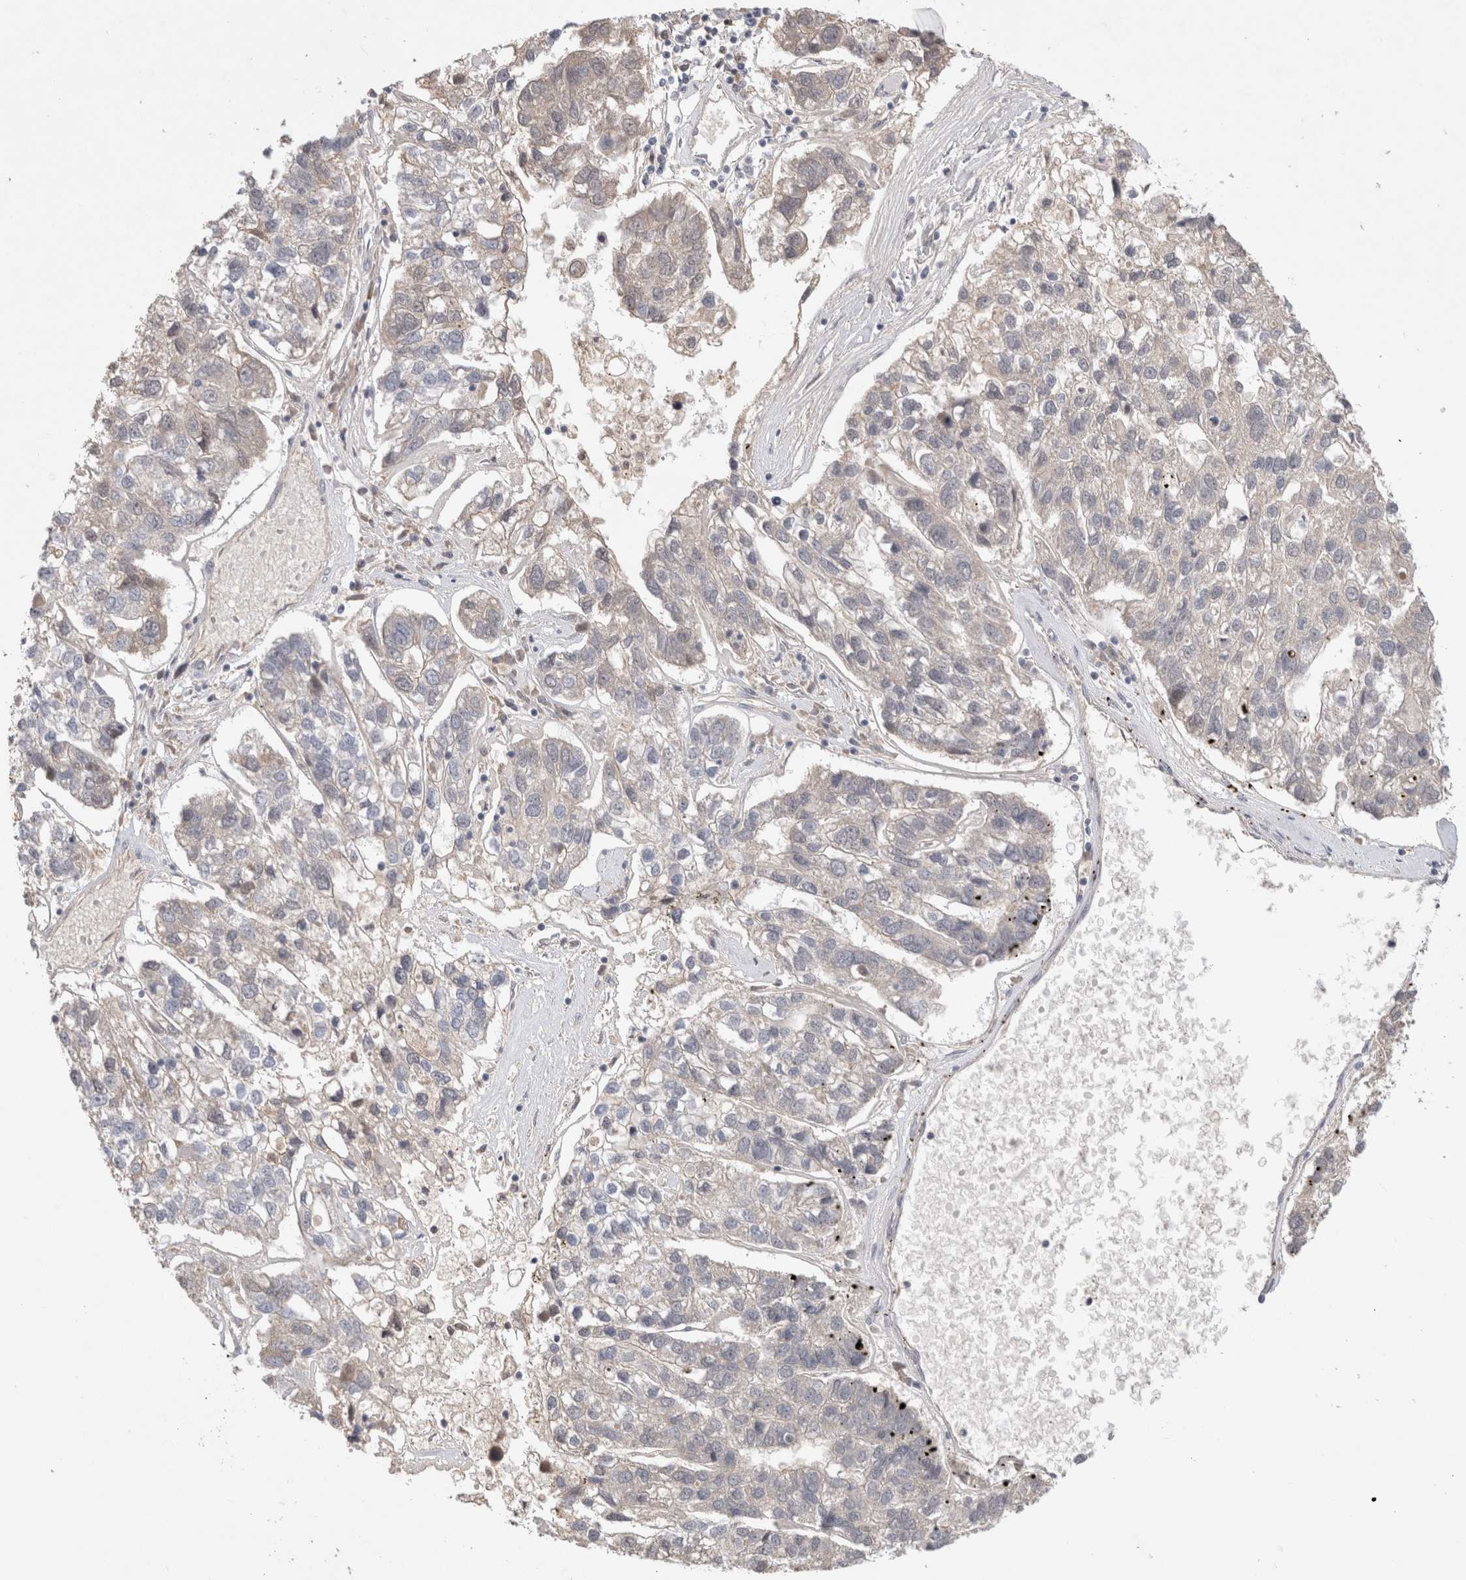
{"staining": {"intensity": "negative", "quantity": "none", "location": "none"}, "tissue": "pancreatic cancer", "cell_type": "Tumor cells", "image_type": "cancer", "snomed": [{"axis": "morphology", "description": "Adenocarcinoma, NOS"}, {"axis": "topography", "description": "Pancreas"}], "caption": "Tumor cells show no significant positivity in adenocarcinoma (pancreatic). (DAB IHC with hematoxylin counter stain).", "gene": "CERS3", "patient": {"sex": "female", "age": 61}}